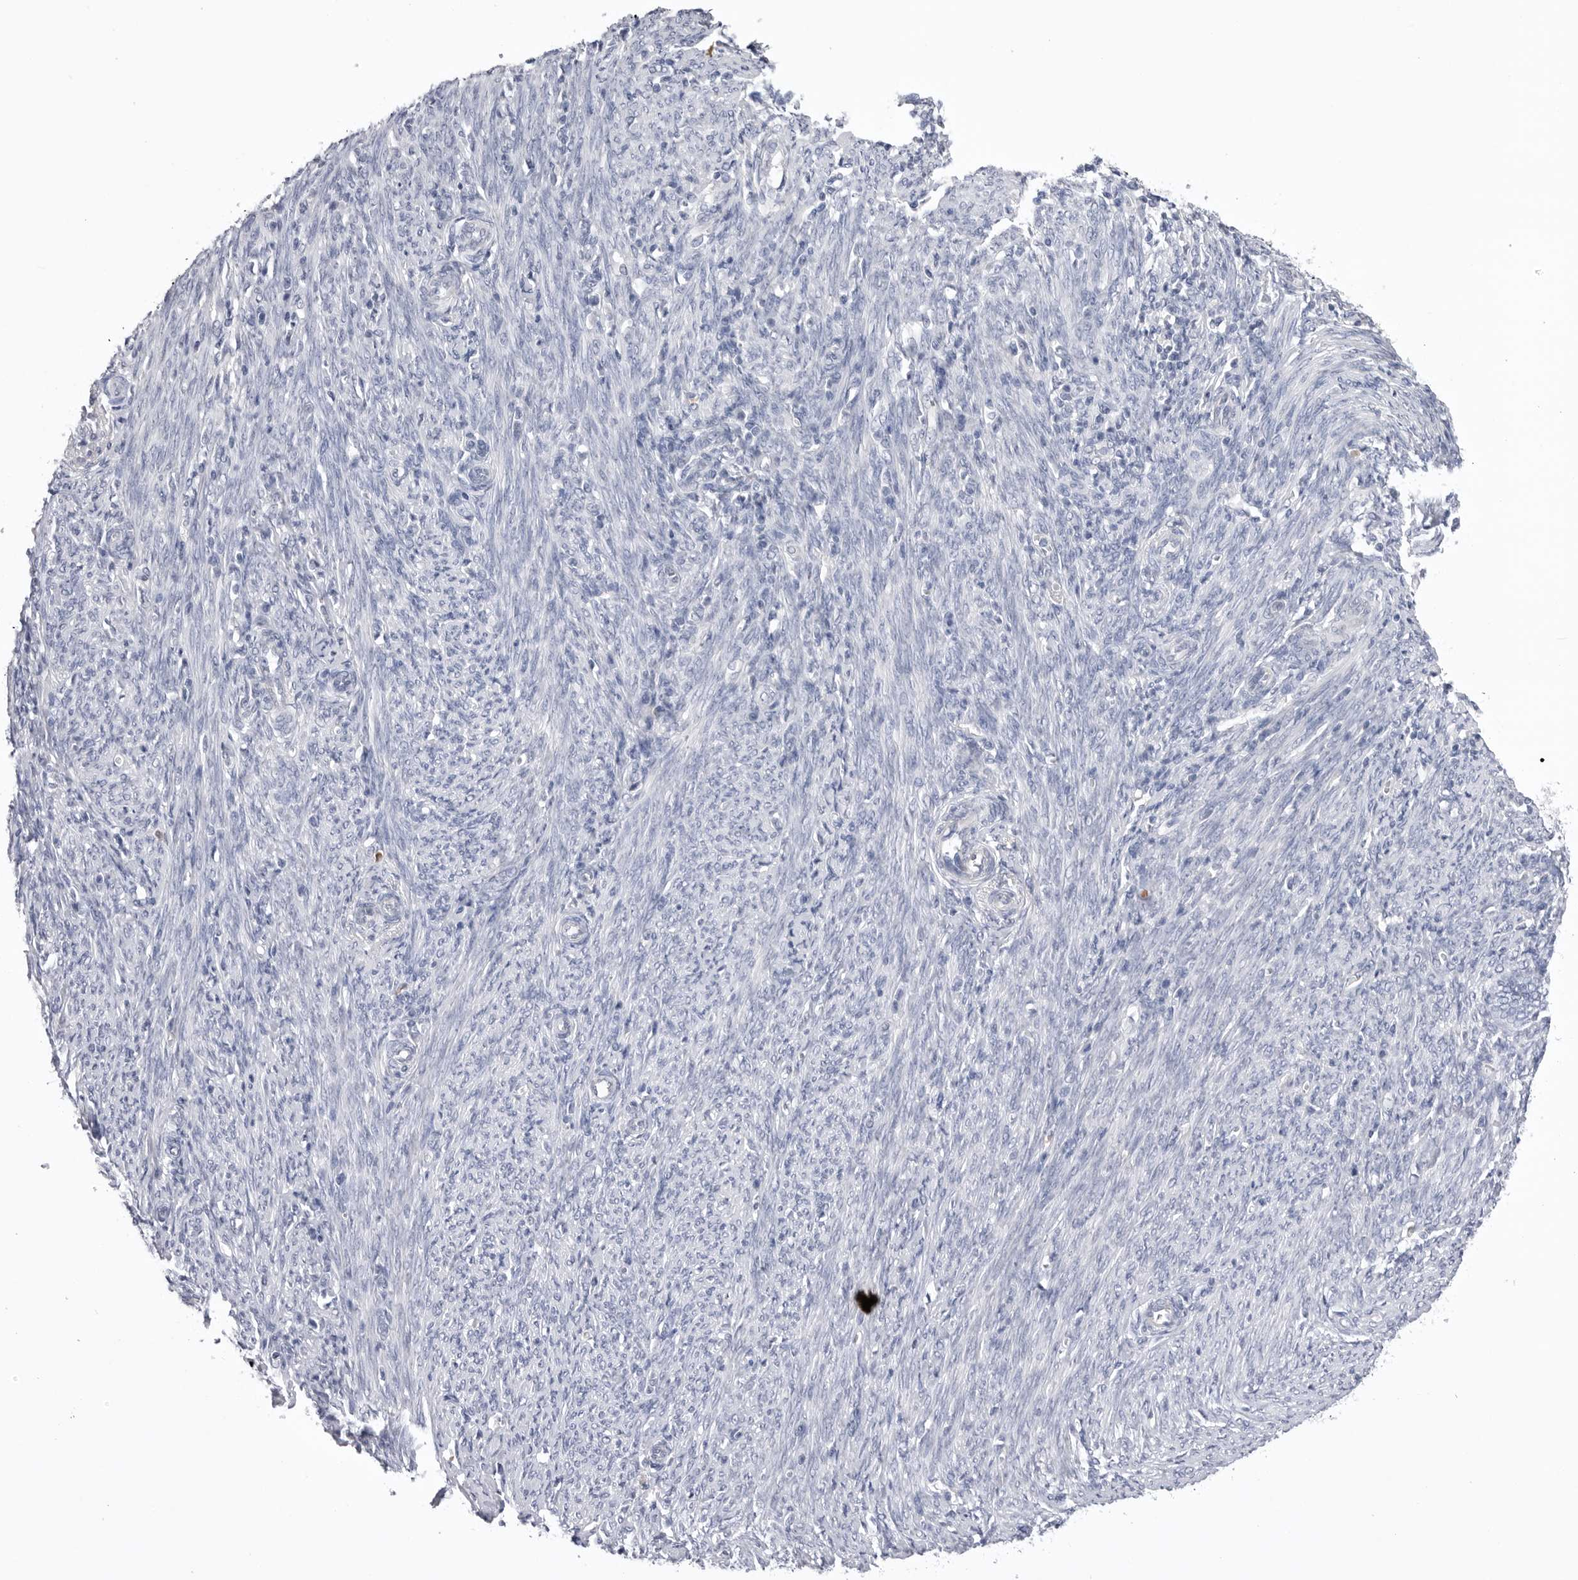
{"staining": {"intensity": "negative", "quantity": "none", "location": "none"}, "tissue": "endometrial cancer", "cell_type": "Tumor cells", "image_type": "cancer", "snomed": [{"axis": "morphology", "description": "Adenocarcinoma, NOS"}, {"axis": "topography", "description": "Uterus"}], "caption": "The IHC micrograph has no significant expression in tumor cells of adenocarcinoma (endometrial) tissue.", "gene": "DLGAP3", "patient": {"sex": "female", "age": 77}}